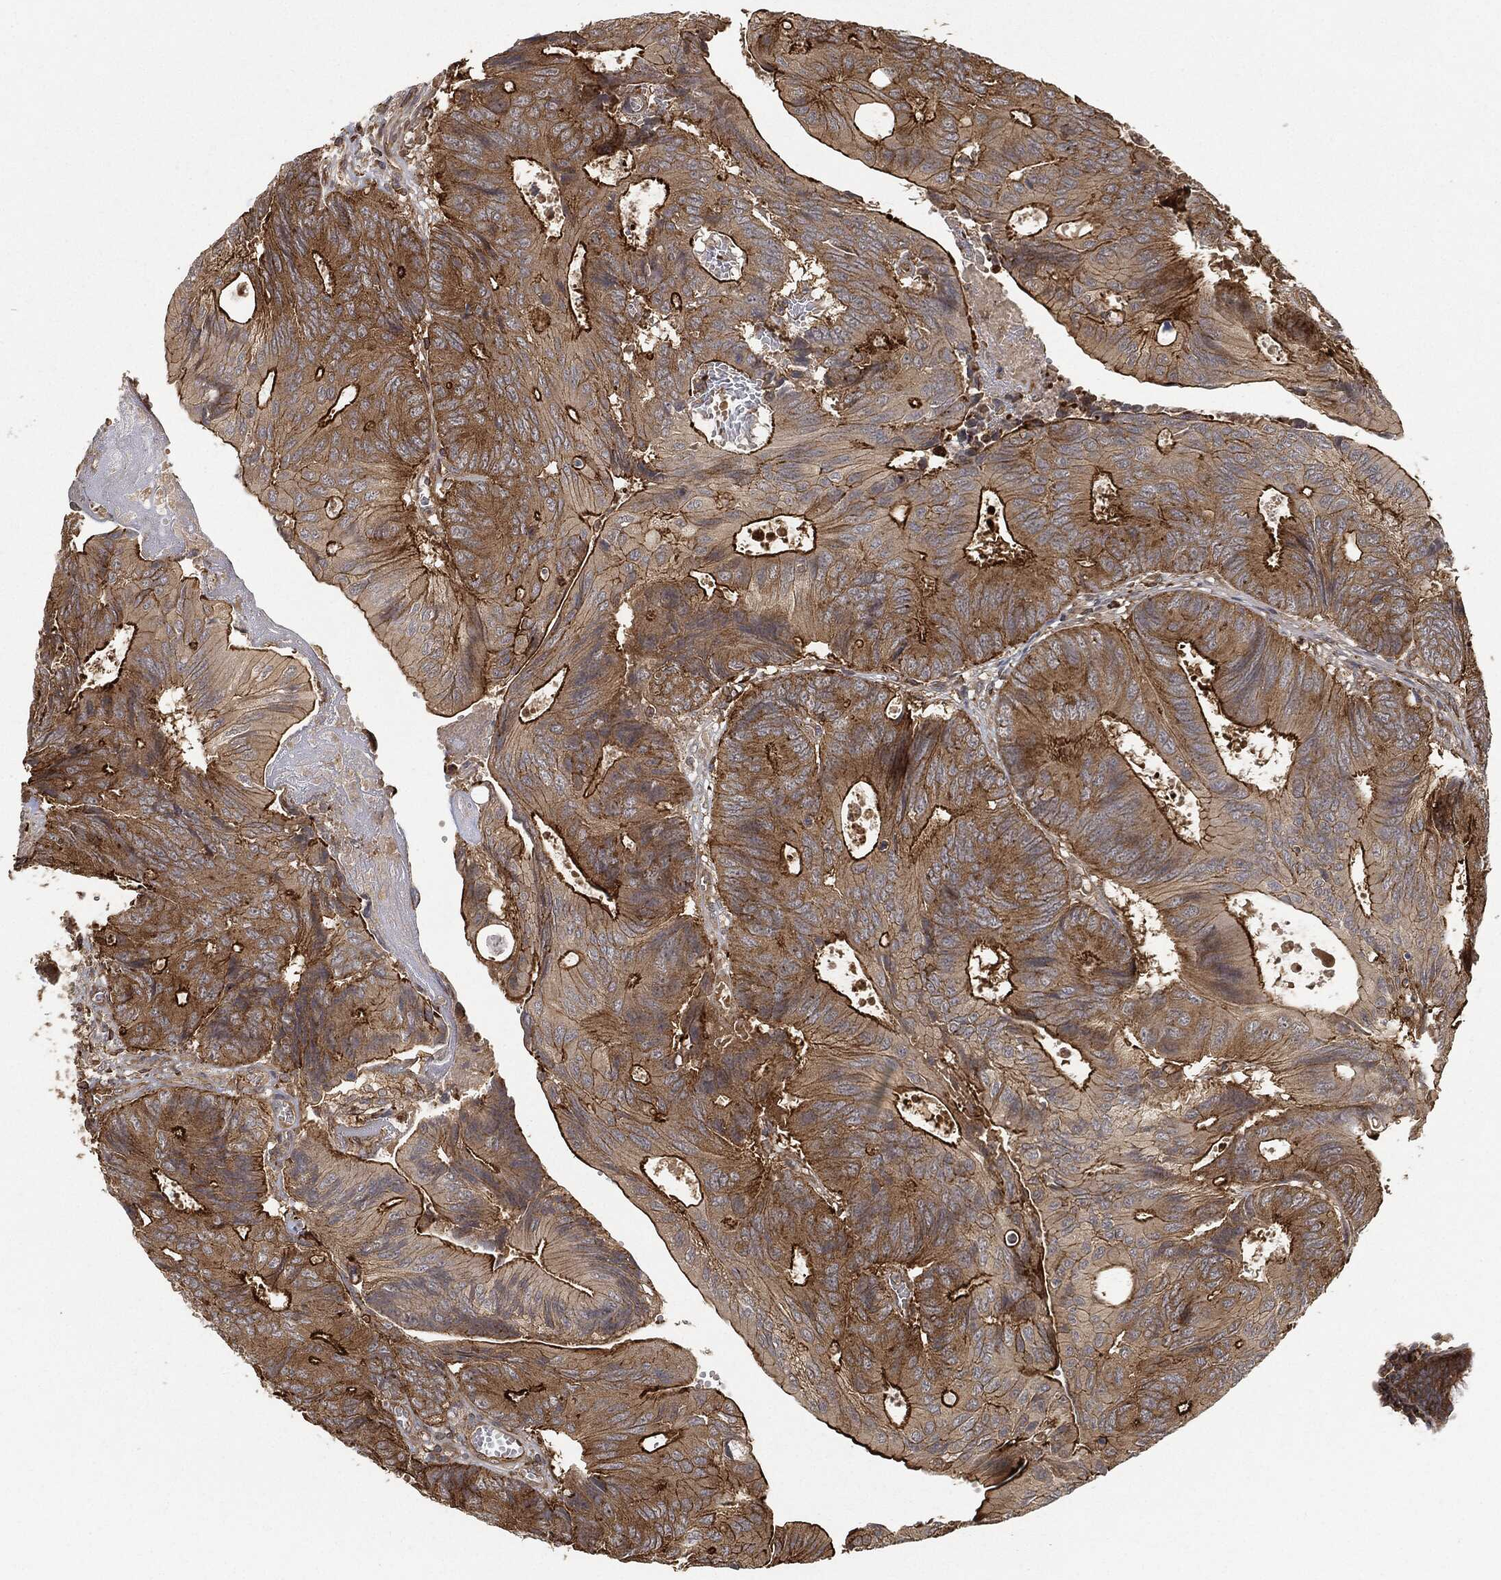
{"staining": {"intensity": "strong", "quantity": ">75%", "location": "cytoplasmic/membranous"}, "tissue": "colorectal cancer", "cell_type": "Tumor cells", "image_type": "cancer", "snomed": [{"axis": "morphology", "description": "Normal tissue, NOS"}, {"axis": "morphology", "description": "Adenocarcinoma, NOS"}, {"axis": "topography", "description": "Colon"}], "caption": "Approximately >75% of tumor cells in human colorectal adenocarcinoma exhibit strong cytoplasmic/membranous protein positivity as visualized by brown immunohistochemical staining.", "gene": "TPT1", "patient": {"sex": "male", "age": 65}}